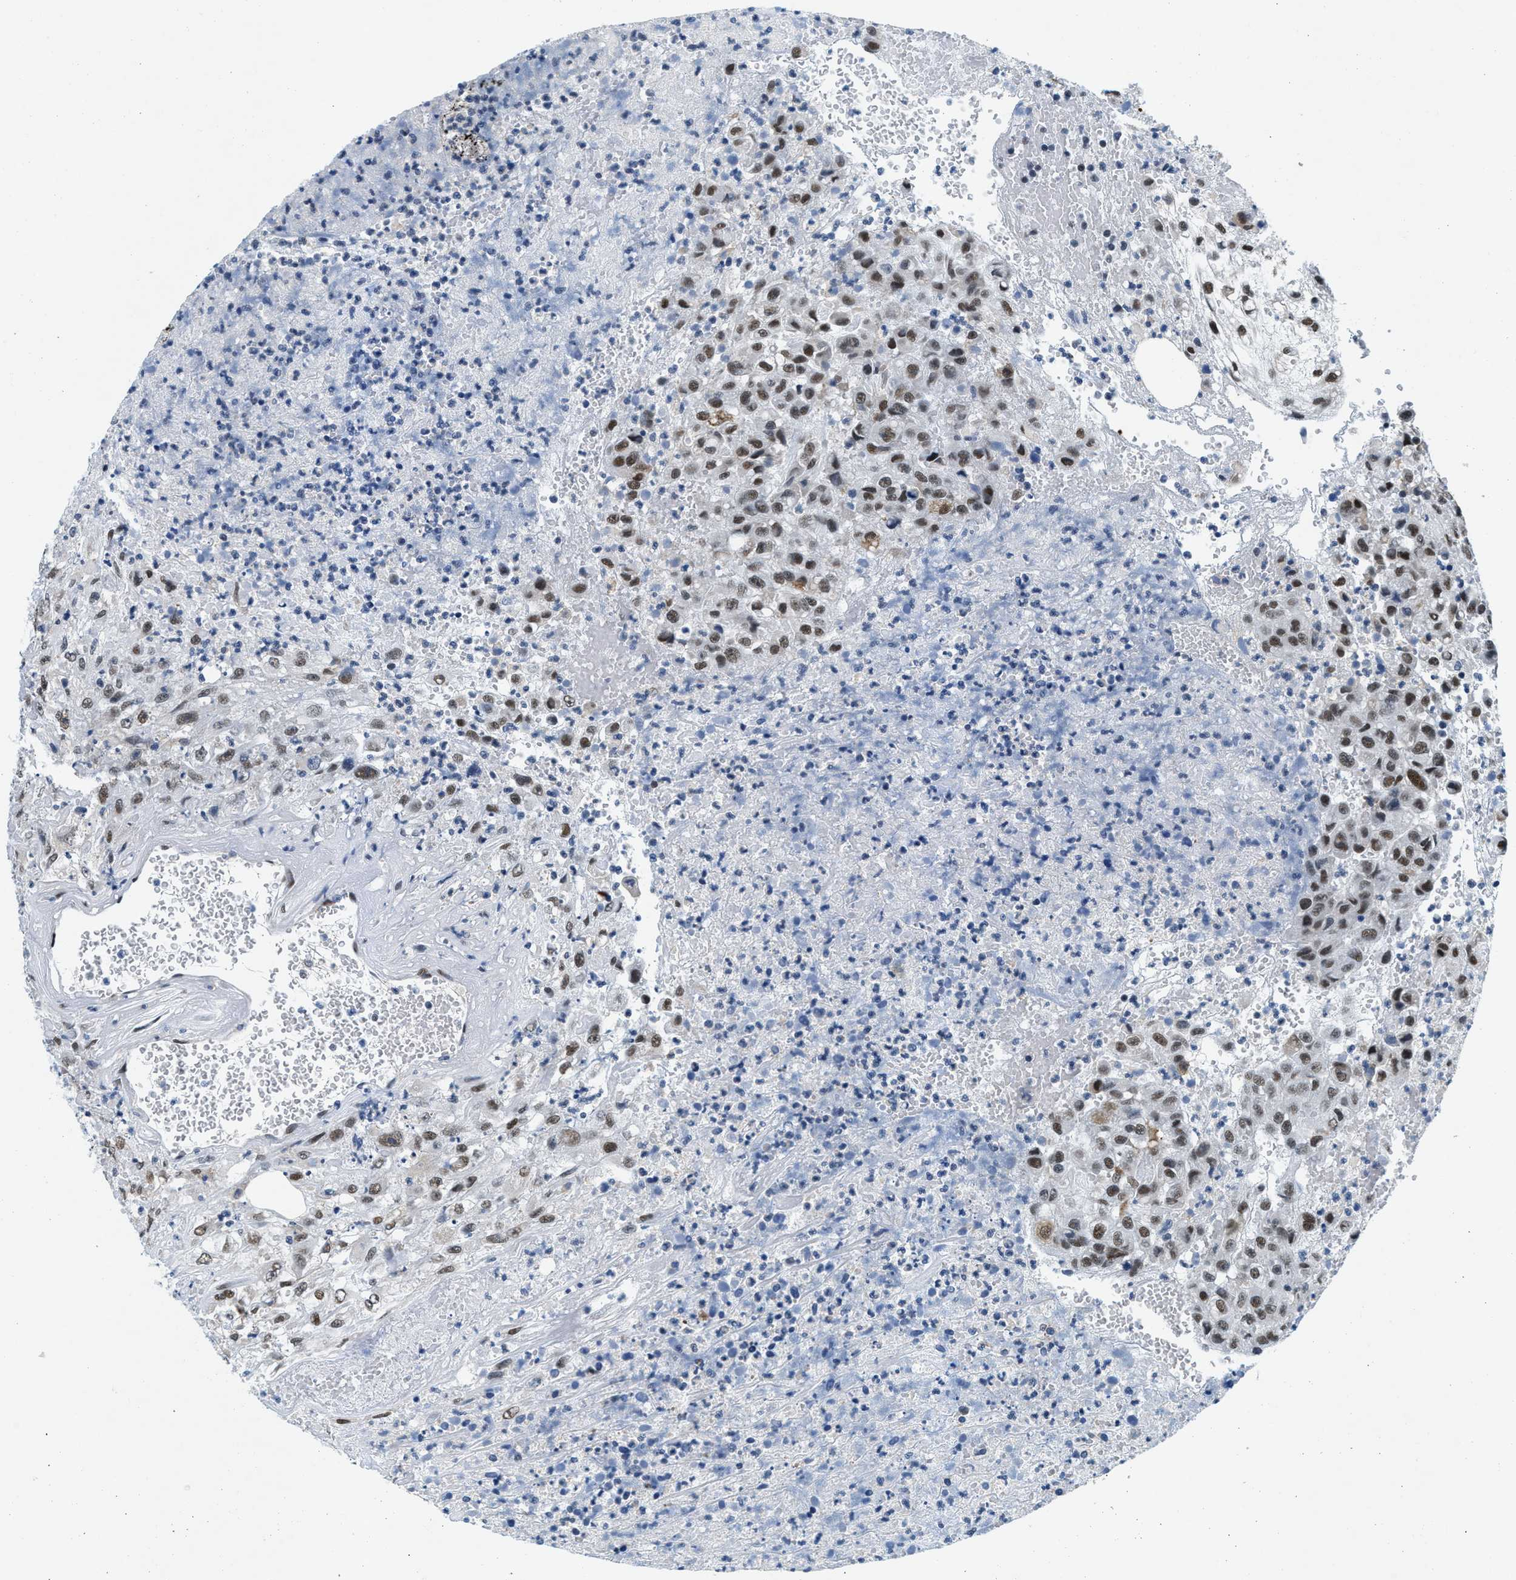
{"staining": {"intensity": "moderate", "quantity": "25%-75%", "location": "nuclear"}, "tissue": "urothelial cancer", "cell_type": "Tumor cells", "image_type": "cancer", "snomed": [{"axis": "morphology", "description": "Urothelial carcinoma, High grade"}, {"axis": "topography", "description": "Urinary bladder"}], "caption": "The immunohistochemical stain highlights moderate nuclear expression in tumor cells of urothelial cancer tissue.", "gene": "ATF2", "patient": {"sex": "male", "age": 46}}